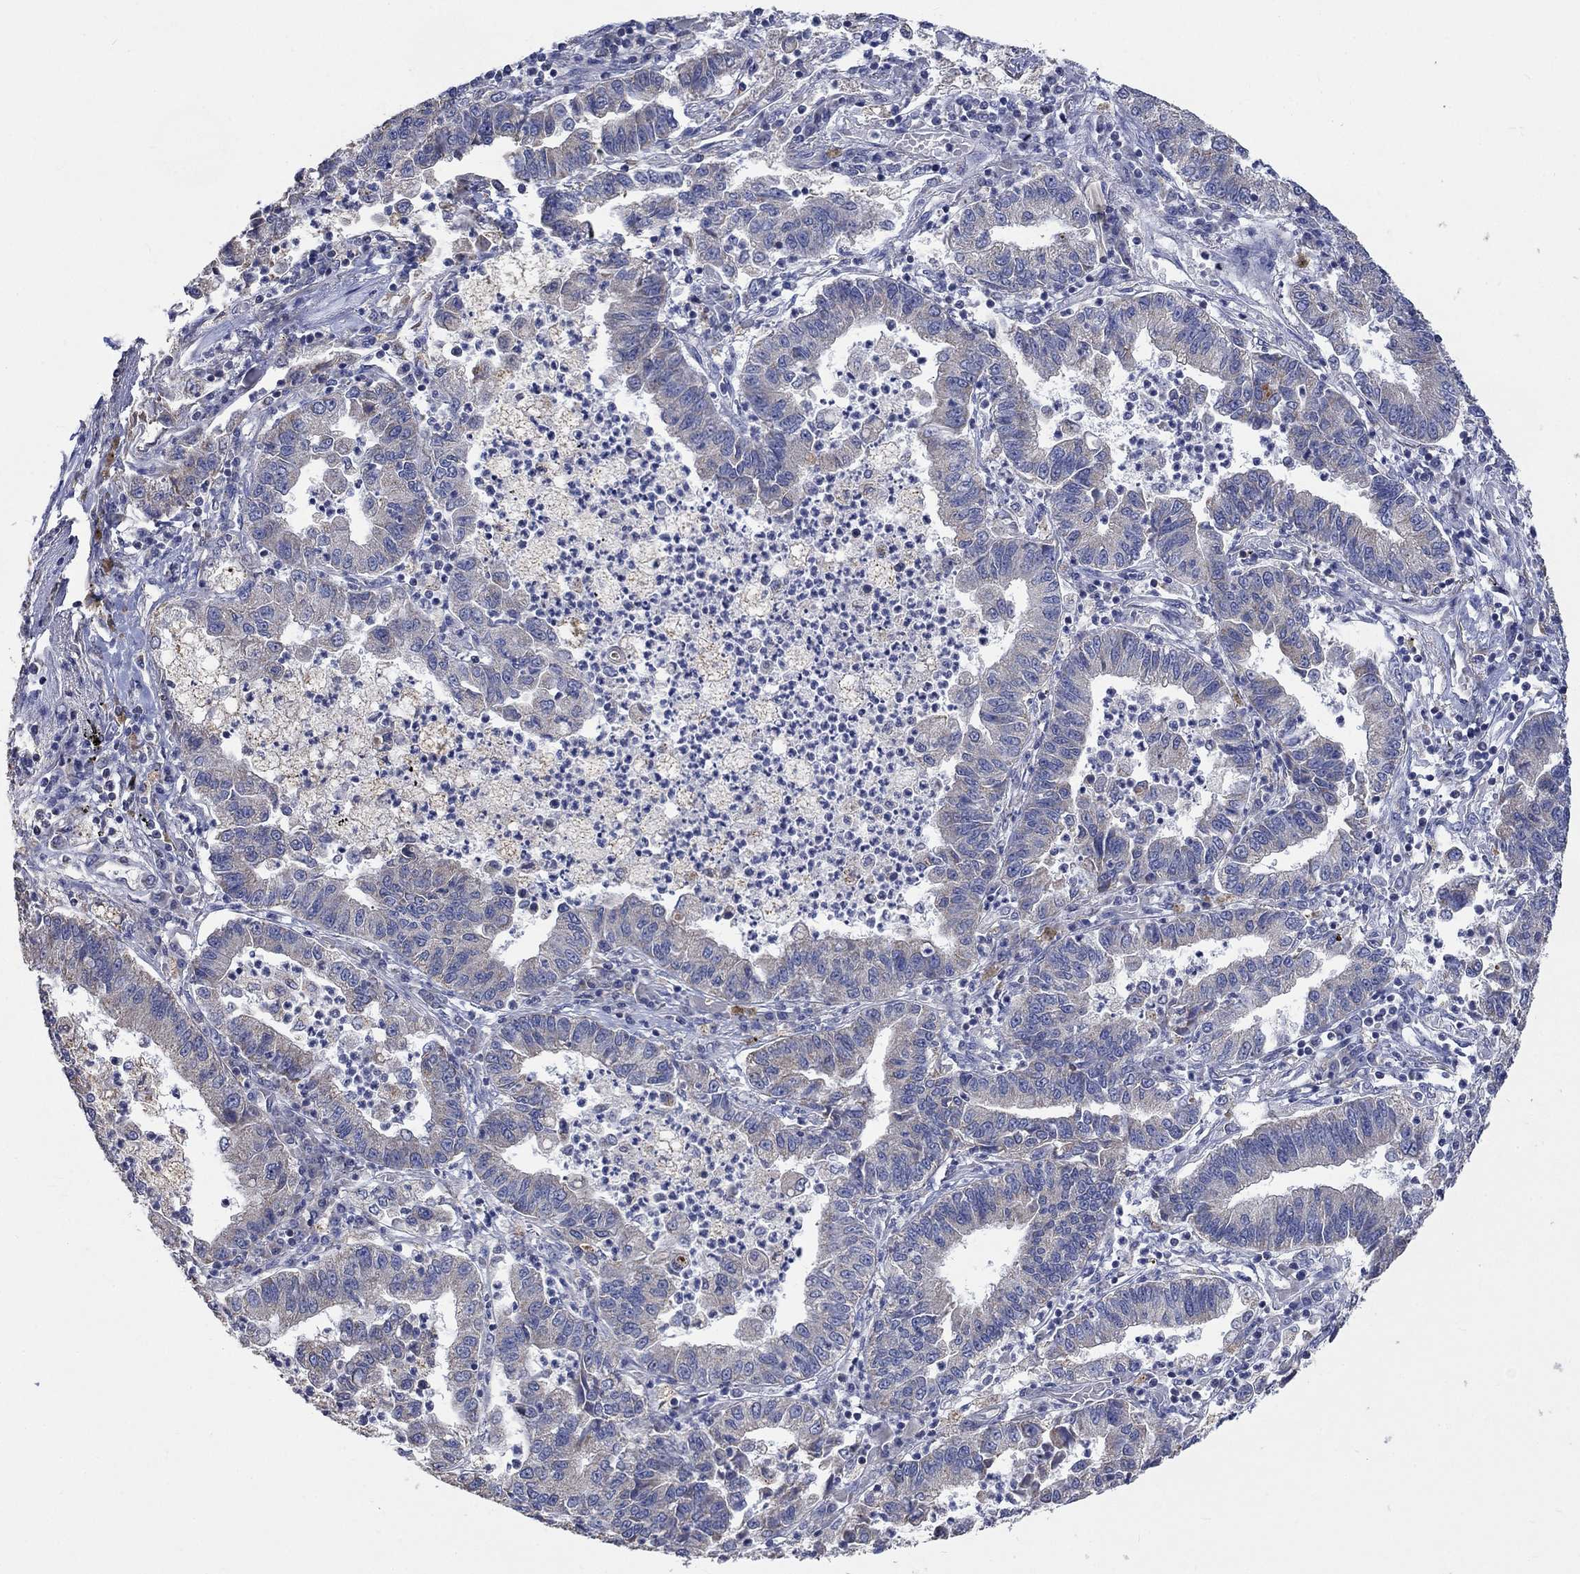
{"staining": {"intensity": "negative", "quantity": "none", "location": "none"}, "tissue": "lung cancer", "cell_type": "Tumor cells", "image_type": "cancer", "snomed": [{"axis": "morphology", "description": "Adenocarcinoma, NOS"}, {"axis": "topography", "description": "Lung"}], "caption": "High magnification brightfield microscopy of adenocarcinoma (lung) stained with DAB (brown) and counterstained with hematoxylin (blue): tumor cells show no significant positivity. (IHC, brightfield microscopy, high magnification).", "gene": "UGT8", "patient": {"sex": "female", "age": 57}}